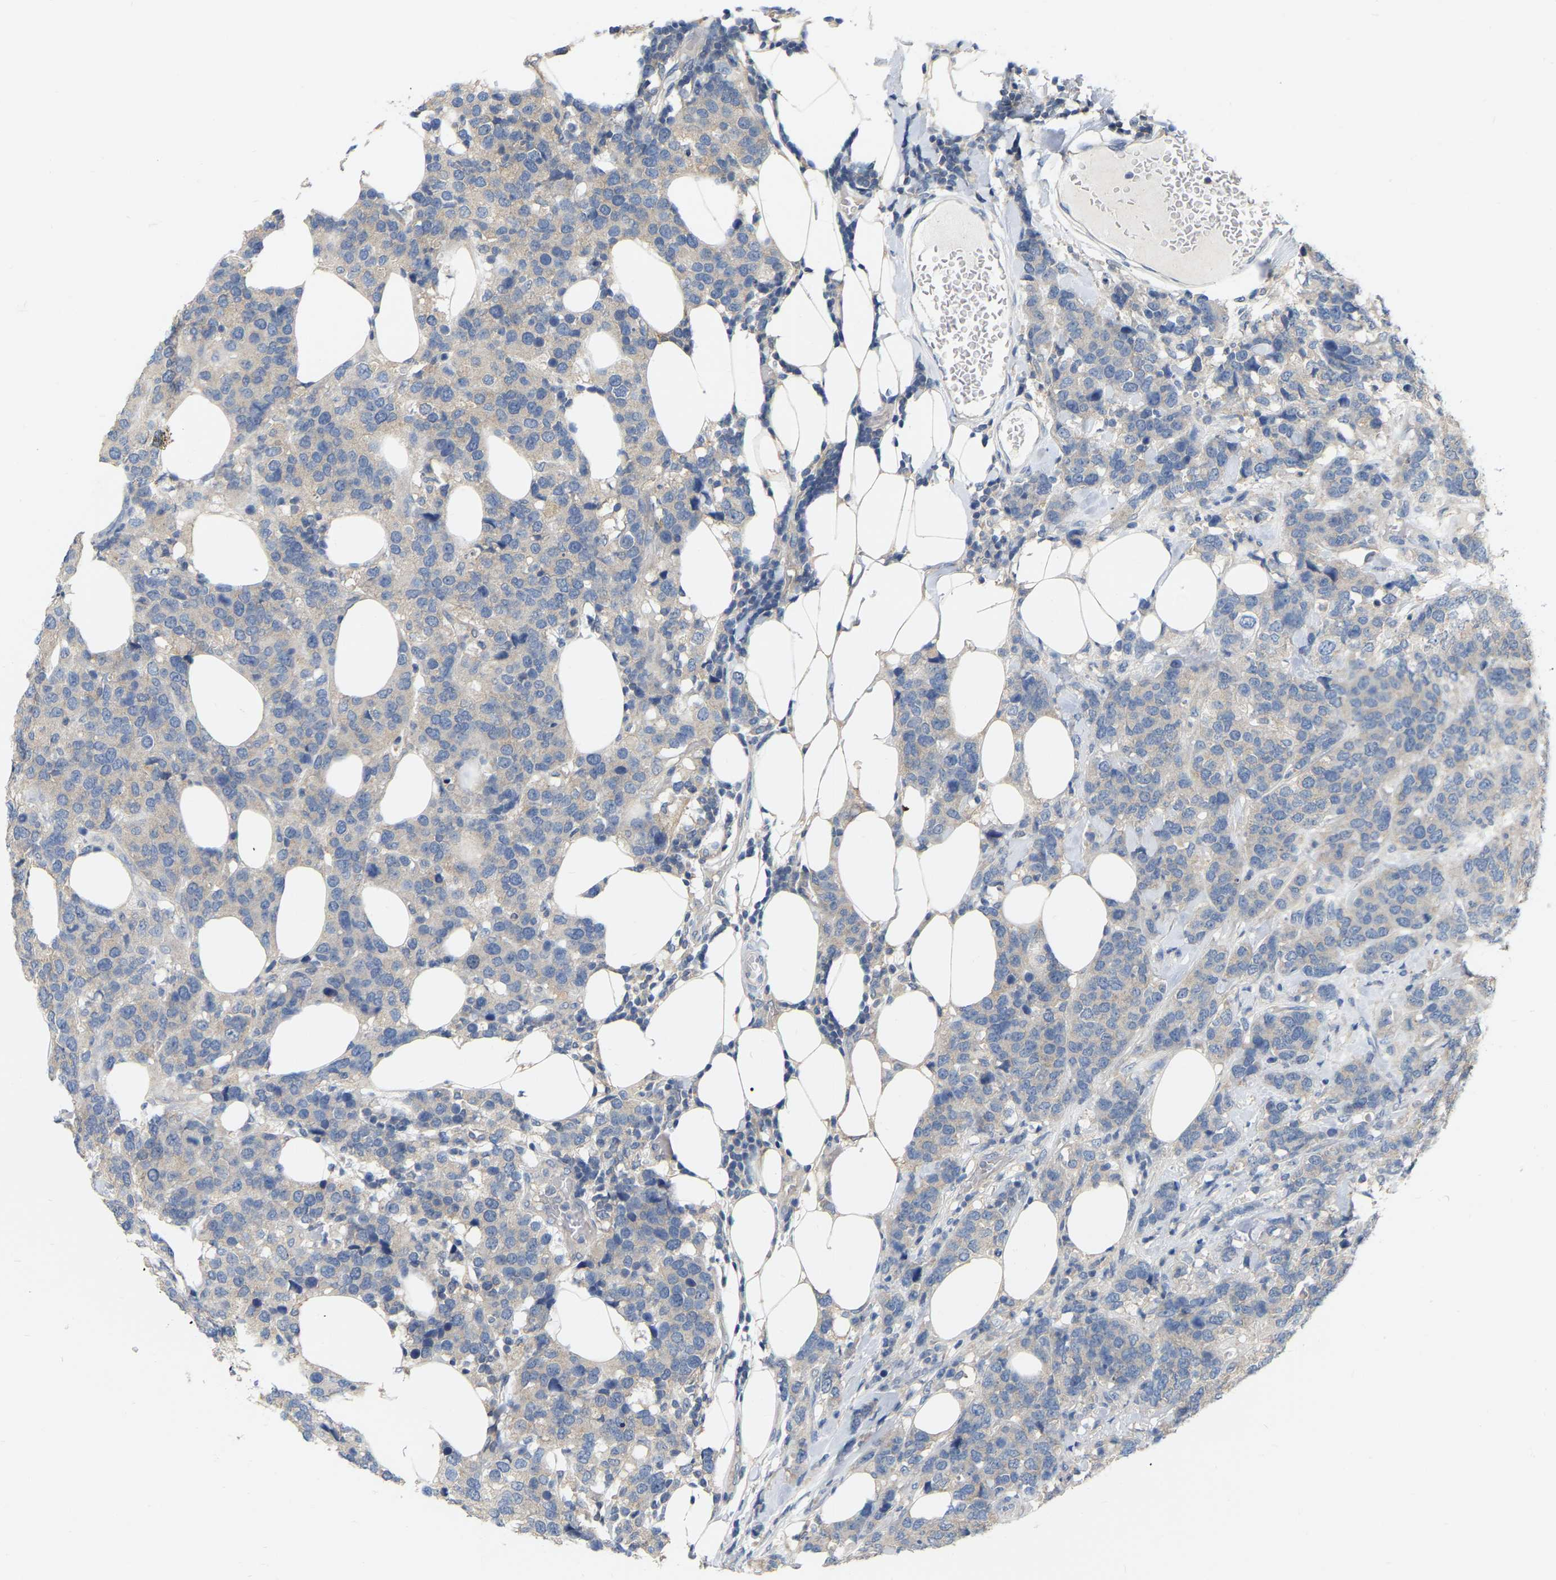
{"staining": {"intensity": "weak", "quantity": "25%-75%", "location": "cytoplasmic/membranous"}, "tissue": "breast cancer", "cell_type": "Tumor cells", "image_type": "cancer", "snomed": [{"axis": "morphology", "description": "Lobular carcinoma"}, {"axis": "topography", "description": "Breast"}], "caption": "Breast cancer tissue displays weak cytoplasmic/membranous expression in about 25%-75% of tumor cells (brown staining indicates protein expression, while blue staining denotes nuclei).", "gene": "WIPI2", "patient": {"sex": "female", "age": 59}}